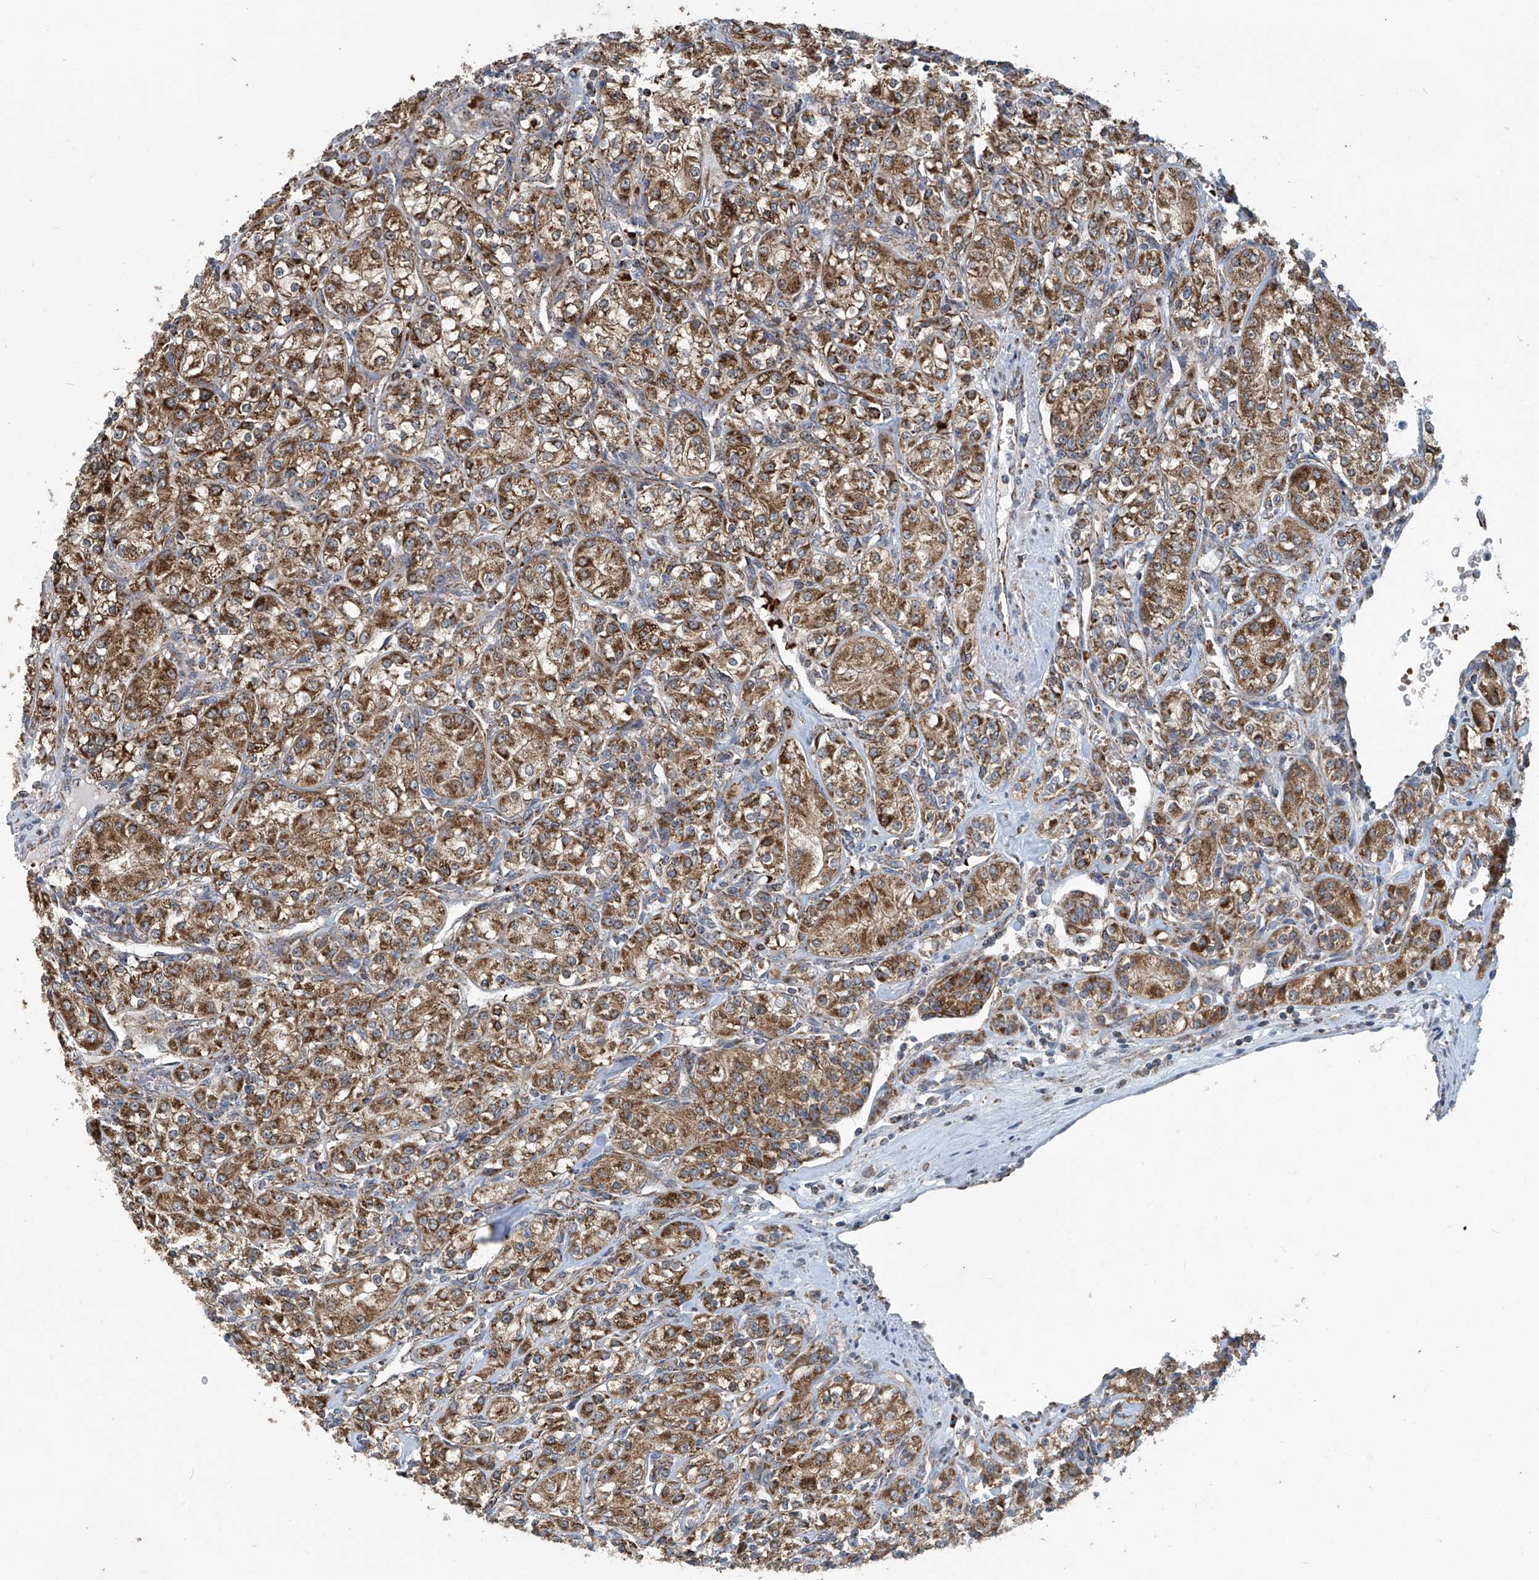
{"staining": {"intensity": "moderate", "quantity": ">75%", "location": "cytoplasmic/membranous"}, "tissue": "renal cancer", "cell_type": "Tumor cells", "image_type": "cancer", "snomed": [{"axis": "morphology", "description": "Adenocarcinoma, NOS"}, {"axis": "topography", "description": "Kidney"}], "caption": "Tumor cells exhibit medium levels of moderate cytoplasmic/membranous staining in about >75% of cells in renal cancer (adenocarcinoma). The staining was performed using DAB, with brown indicating positive protein expression. Nuclei are stained blue with hematoxylin.", "gene": "COMMD1", "patient": {"sex": "male", "age": 77}}